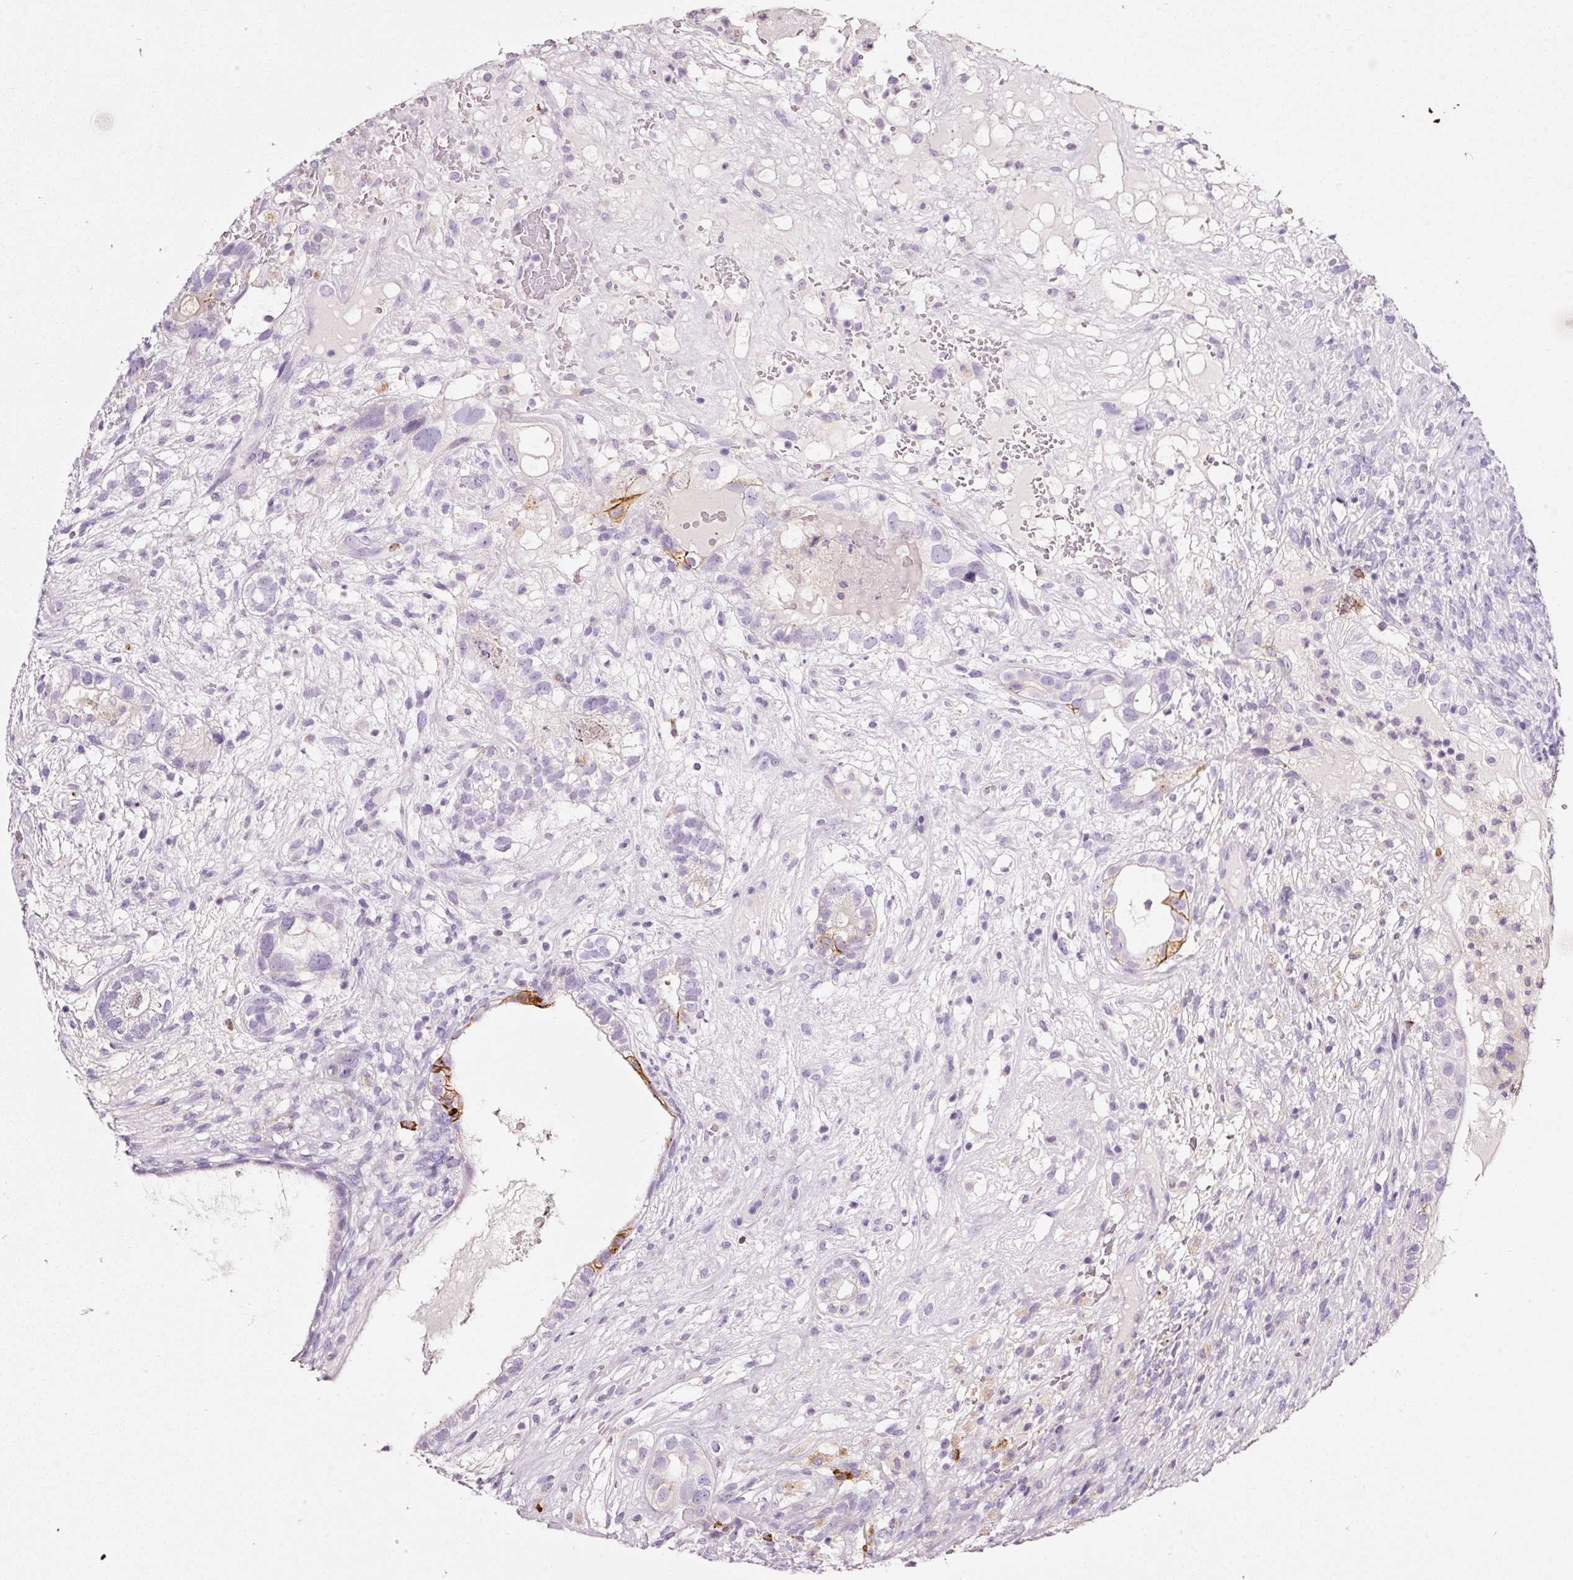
{"staining": {"intensity": "negative", "quantity": "none", "location": "none"}, "tissue": "testis cancer", "cell_type": "Tumor cells", "image_type": "cancer", "snomed": [{"axis": "morphology", "description": "Seminoma, NOS"}, {"axis": "morphology", "description": "Carcinoma, Embryonal, NOS"}, {"axis": "topography", "description": "Testis"}], "caption": "Photomicrograph shows no protein expression in tumor cells of testis cancer (seminoma) tissue.", "gene": "CYB561A3", "patient": {"sex": "male", "age": 41}}